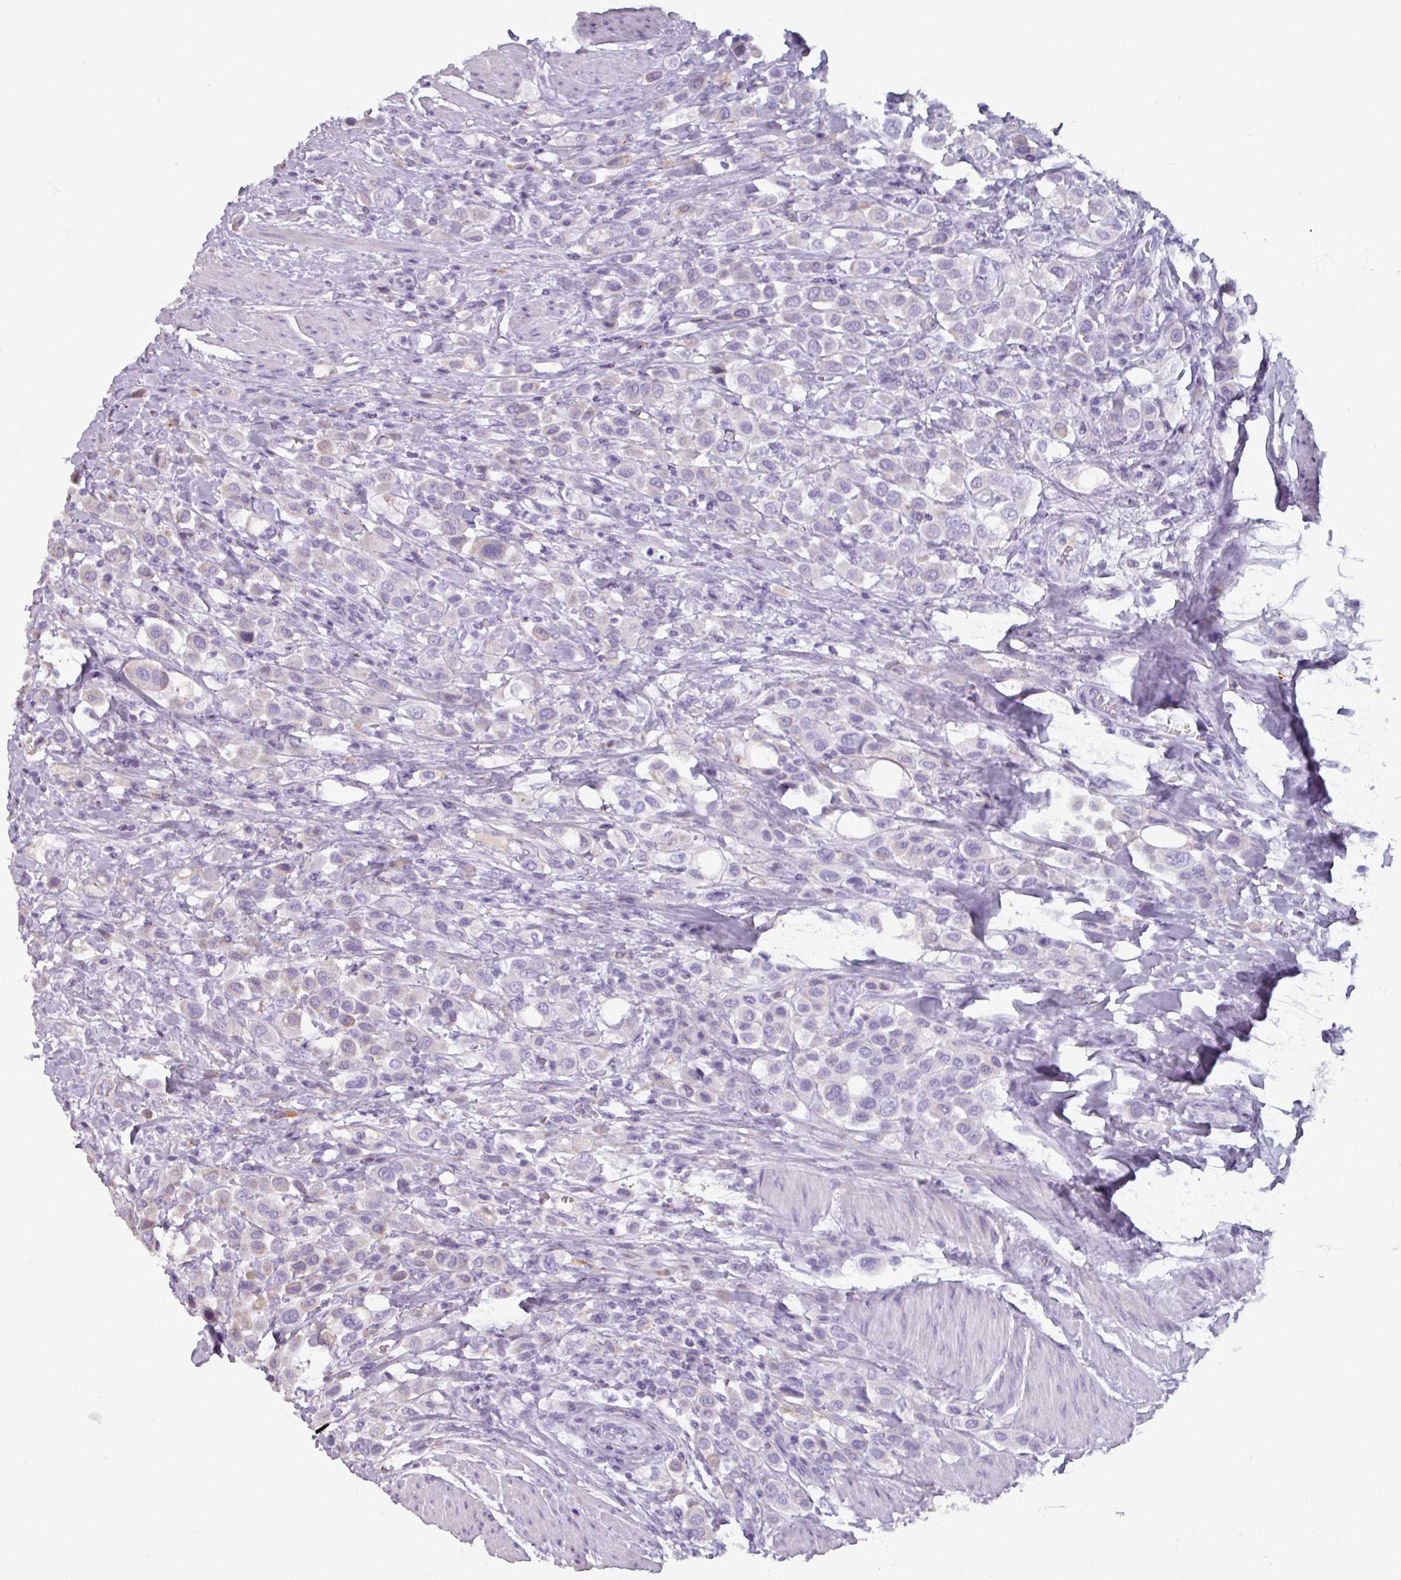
{"staining": {"intensity": "weak", "quantity": "<25%", "location": "cytoplasmic/membranous"}, "tissue": "urothelial cancer", "cell_type": "Tumor cells", "image_type": "cancer", "snomed": [{"axis": "morphology", "description": "Urothelial carcinoma, High grade"}, {"axis": "topography", "description": "Urinary bladder"}], "caption": "Immunohistochemistry (IHC) of urothelial carcinoma (high-grade) displays no staining in tumor cells. (Brightfield microscopy of DAB immunohistochemistry at high magnification).", "gene": "SPESP1", "patient": {"sex": "male", "age": 50}}